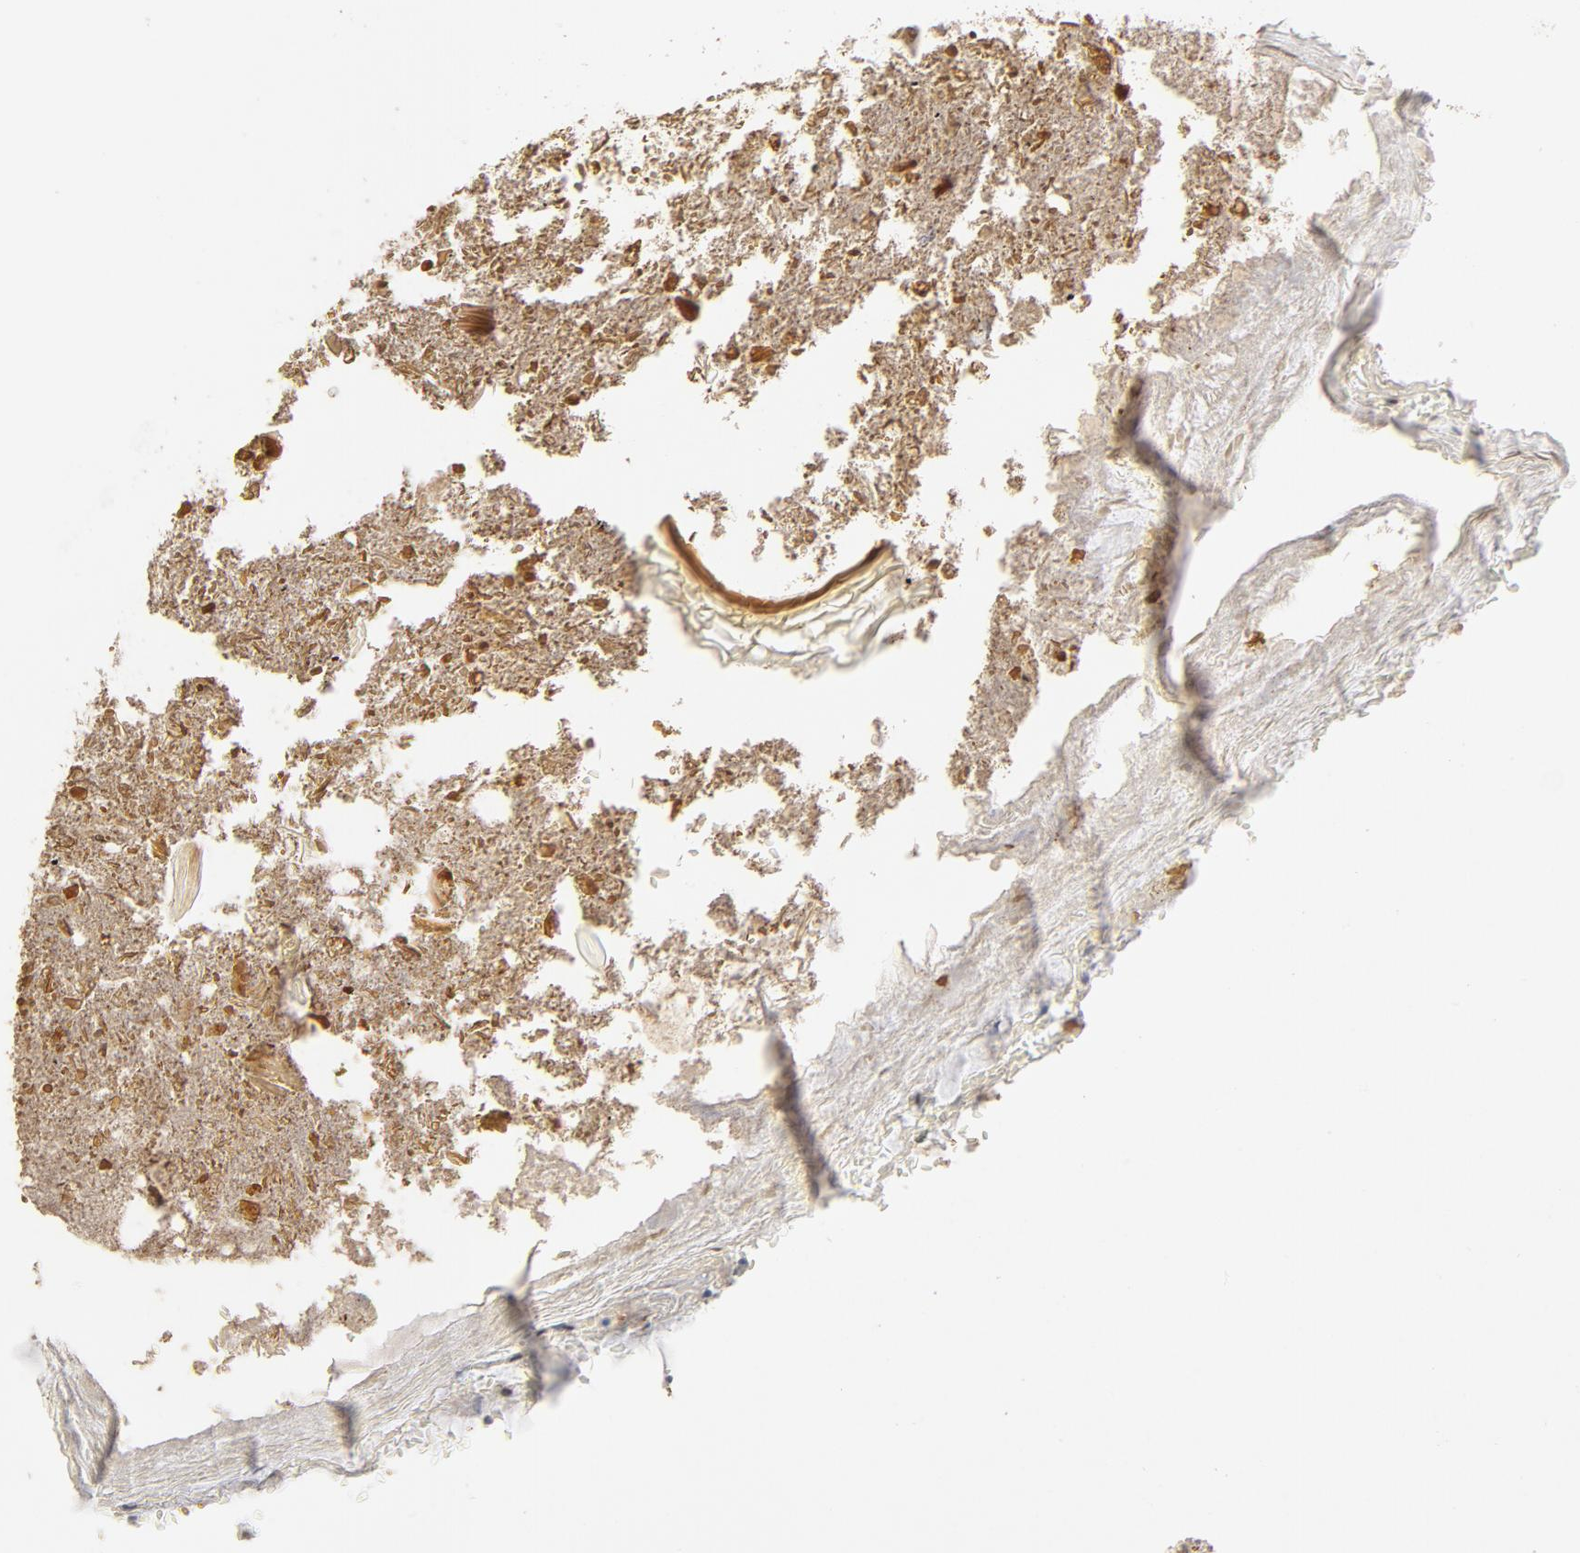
{"staining": {"intensity": "strong", "quantity": ">75%", "location": "nuclear"}, "tissue": "appendix", "cell_type": "Glandular cells", "image_type": "normal", "snomed": [{"axis": "morphology", "description": "Normal tissue, NOS"}, {"axis": "topography", "description": "Appendix"}], "caption": "Protein expression analysis of unremarkable appendix reveals strong nuclear staining in about >75% of glandular cells. The protein of interest is shown in brown color, while the nuclei are stained blue.", "gene": "GTF2H1", "patient": {"sex": "female", "age": 10}}